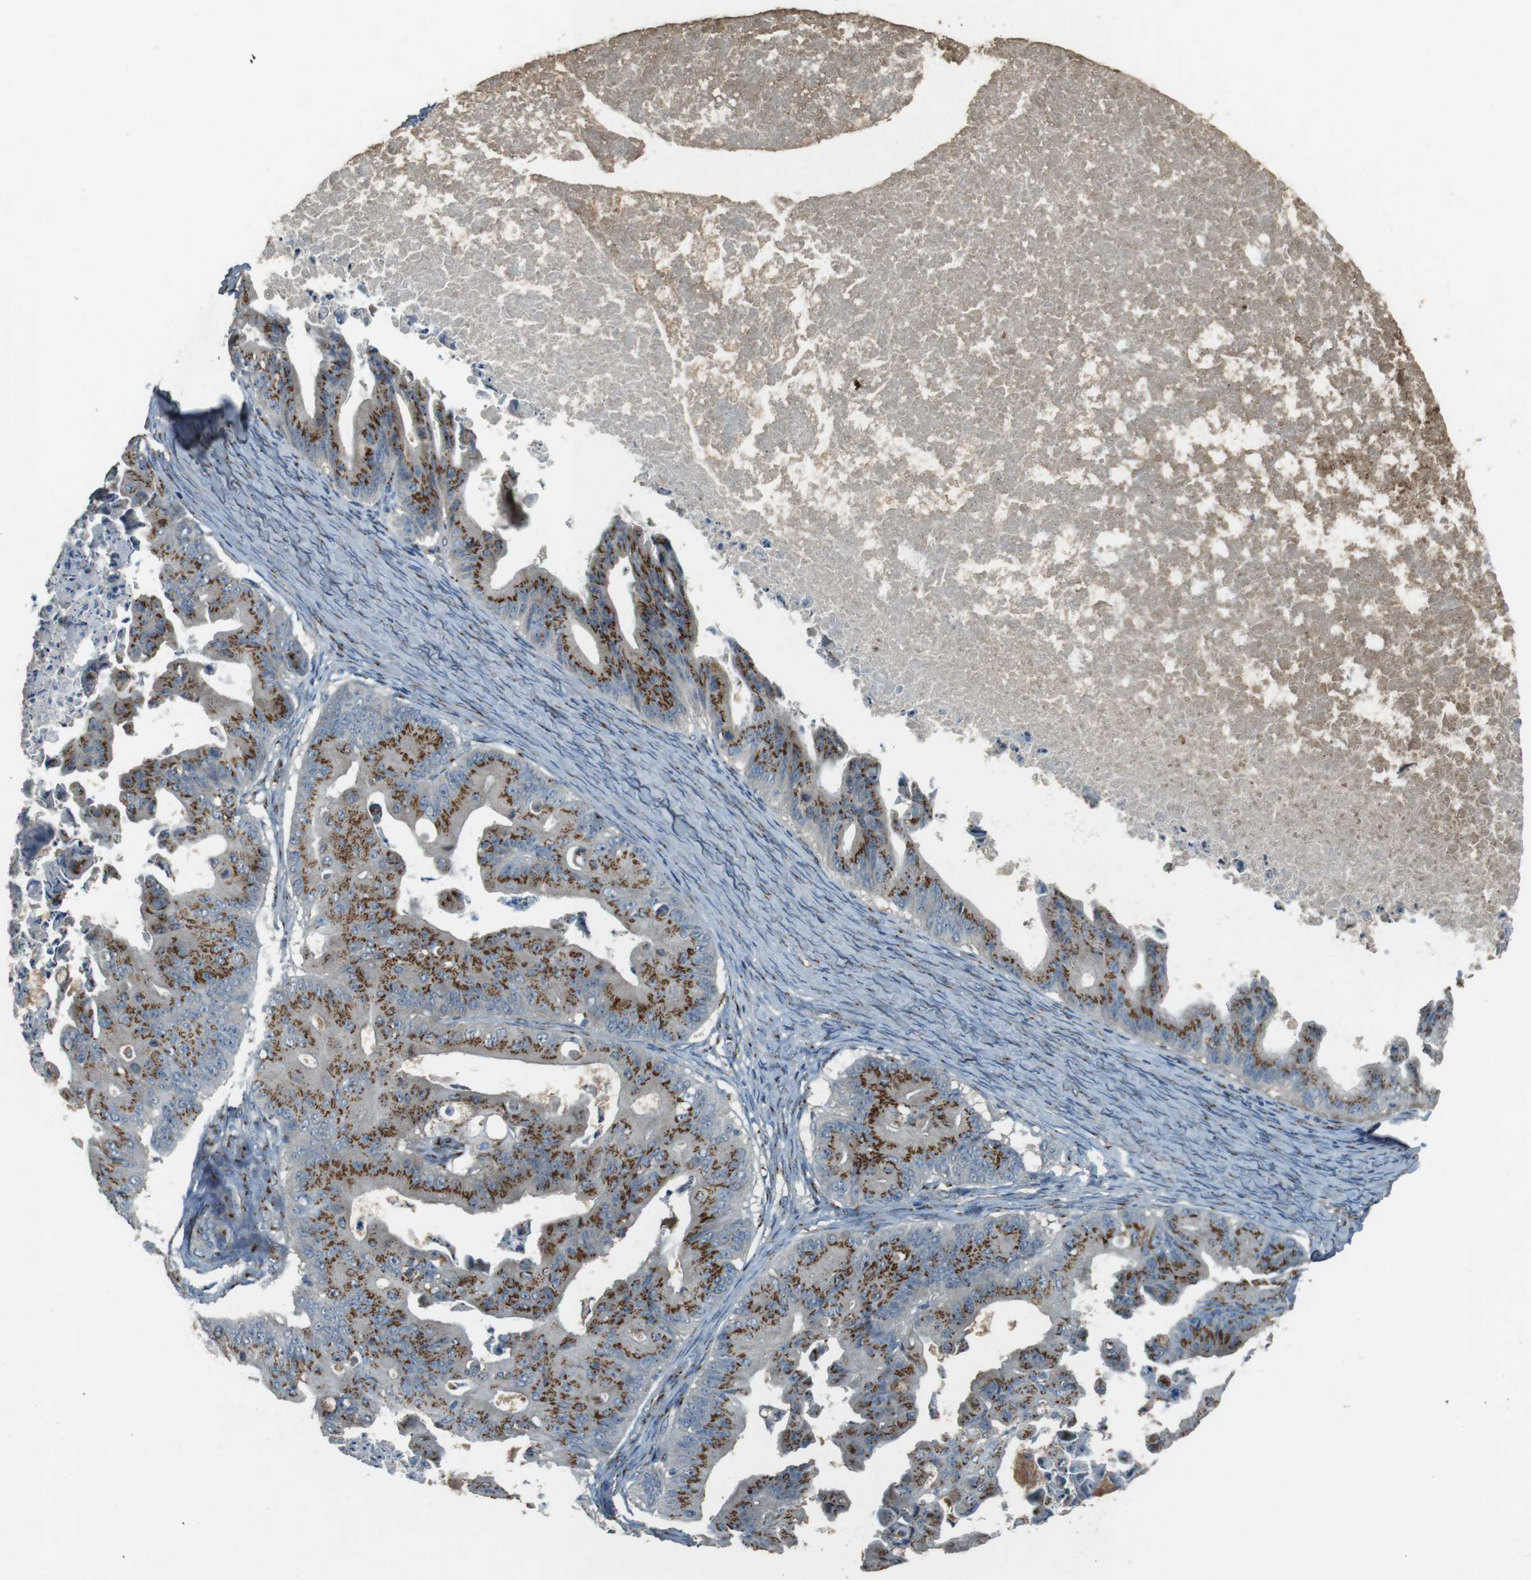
{"staining": {"intensity": "moderate", "quantity": ">75%", "location": "cytoplasmic/membranous"}, "tissue": "ovarian cancer", "cell_type": "Tumor cells", "image_type": "cancer", "snomed": [{"axis": "morphology", "description": "Cystadenocarcinoma, mucinous, NOS"}, {"axis": "topography", "description": "Ovary"}], "caption": "Ovarian cancer was stained to show a protein in brown. There is medium levels of moderate cytoplasmic/membranous positivity in about >75% of tumor cells. (DAB = brown stain, brightfield microscopy at high magnification).", "gene": "TMEM115", "patient": {"sex": "female", "age": 37}}